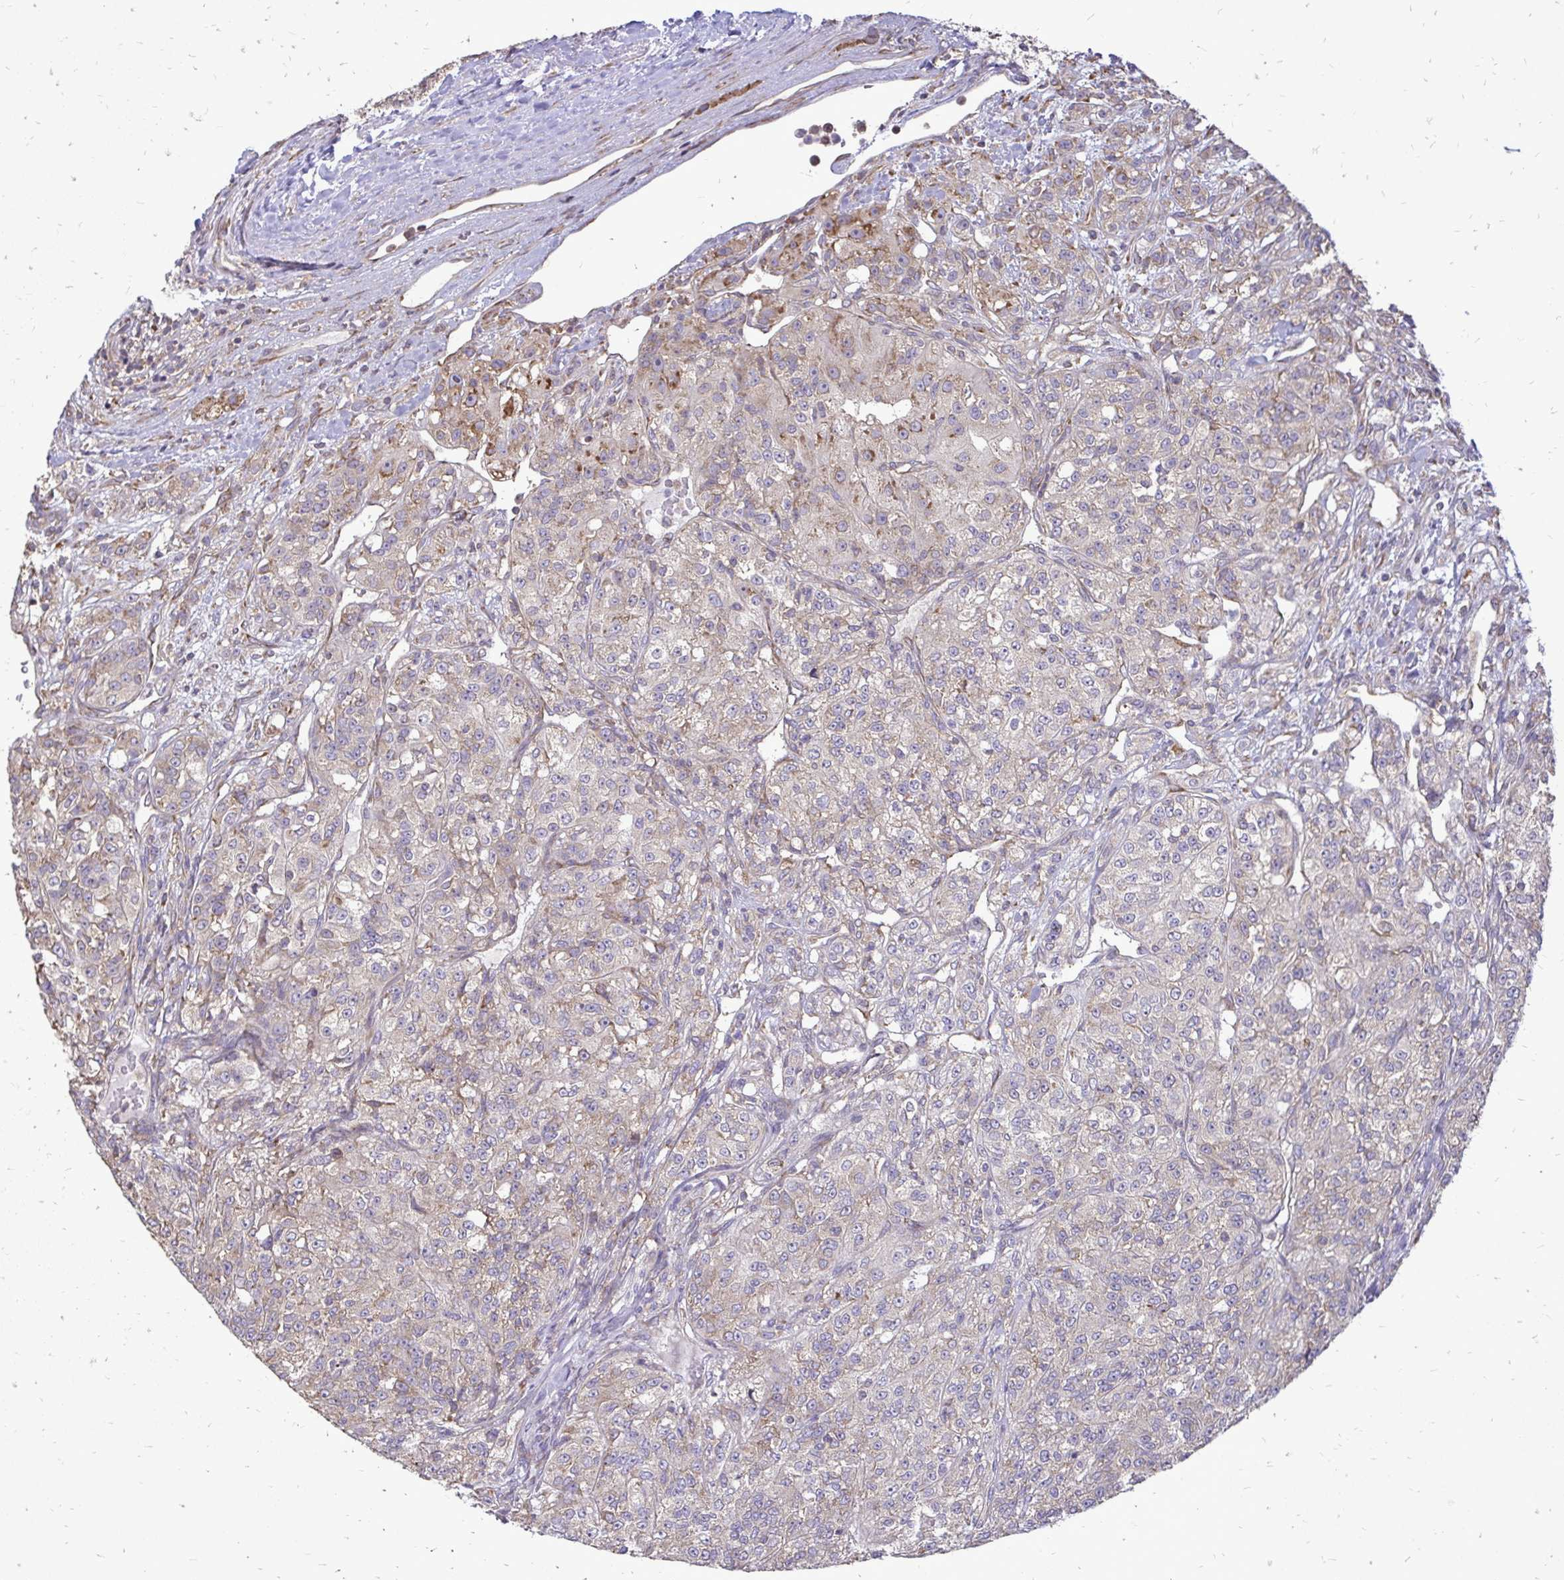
{"staining": {"intensity": "weak", "quantity": ">75%", "location": "cytoplasmic/membranous"}, "tissue": "renal cancer", "cell_type": "Tumor cells", "image_type": "cancer", "snomed": [{"axis": "morphology", "description": "Adenocarcinoma, NOS"}, {"axis": "topography", "description": "Kidney"}], "caption": "DAB immunohistochemical staining of human renal cancer (adenocarcinoma) shows weak cytoplasmic/membranous protein positivity in about >75% of tumor cells.", "gene": "RPS3", "patient": {"sex": "female", "age": 63}}